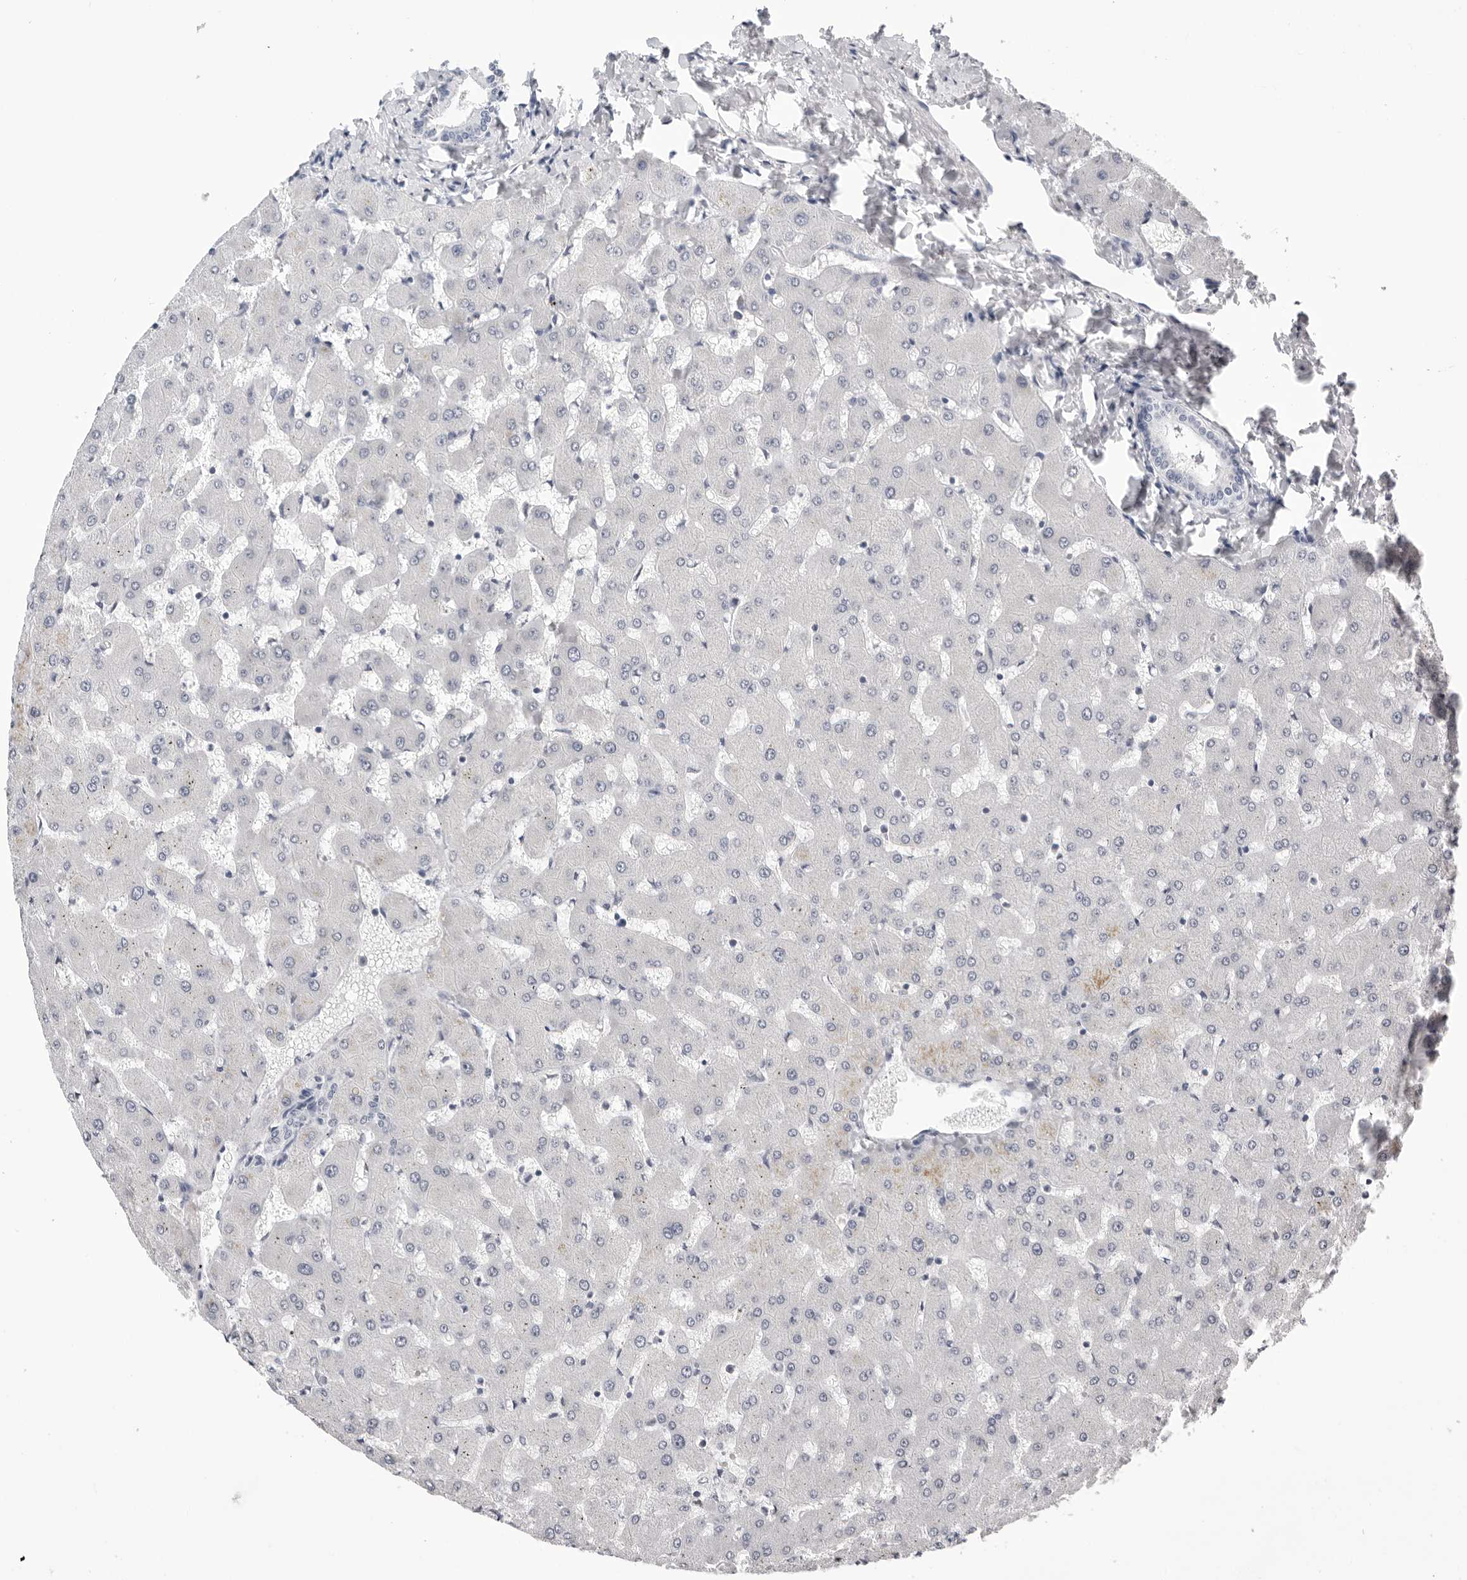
{"staining": {"intensity": "negative", "quantity": "none", "location": "none"}, "tissue": "liver", "cell_type": "Cholangiocytes", "image_type": "normal", "snomed": [{"axis": "morphology", "description": "Normal tissue, NOS"}, {"axis": "topography", "description": "Liver"}], "caption": "An immunohistochemistry image of unremarkable liver is shown. There is no staining in cholangiocytes of liver. (Brightfield microscopy of DAB immunohistochemistry (IHC) at high magnification).", "gene": "ZNF502", "patient": {"sex": "female", "age": 63}}